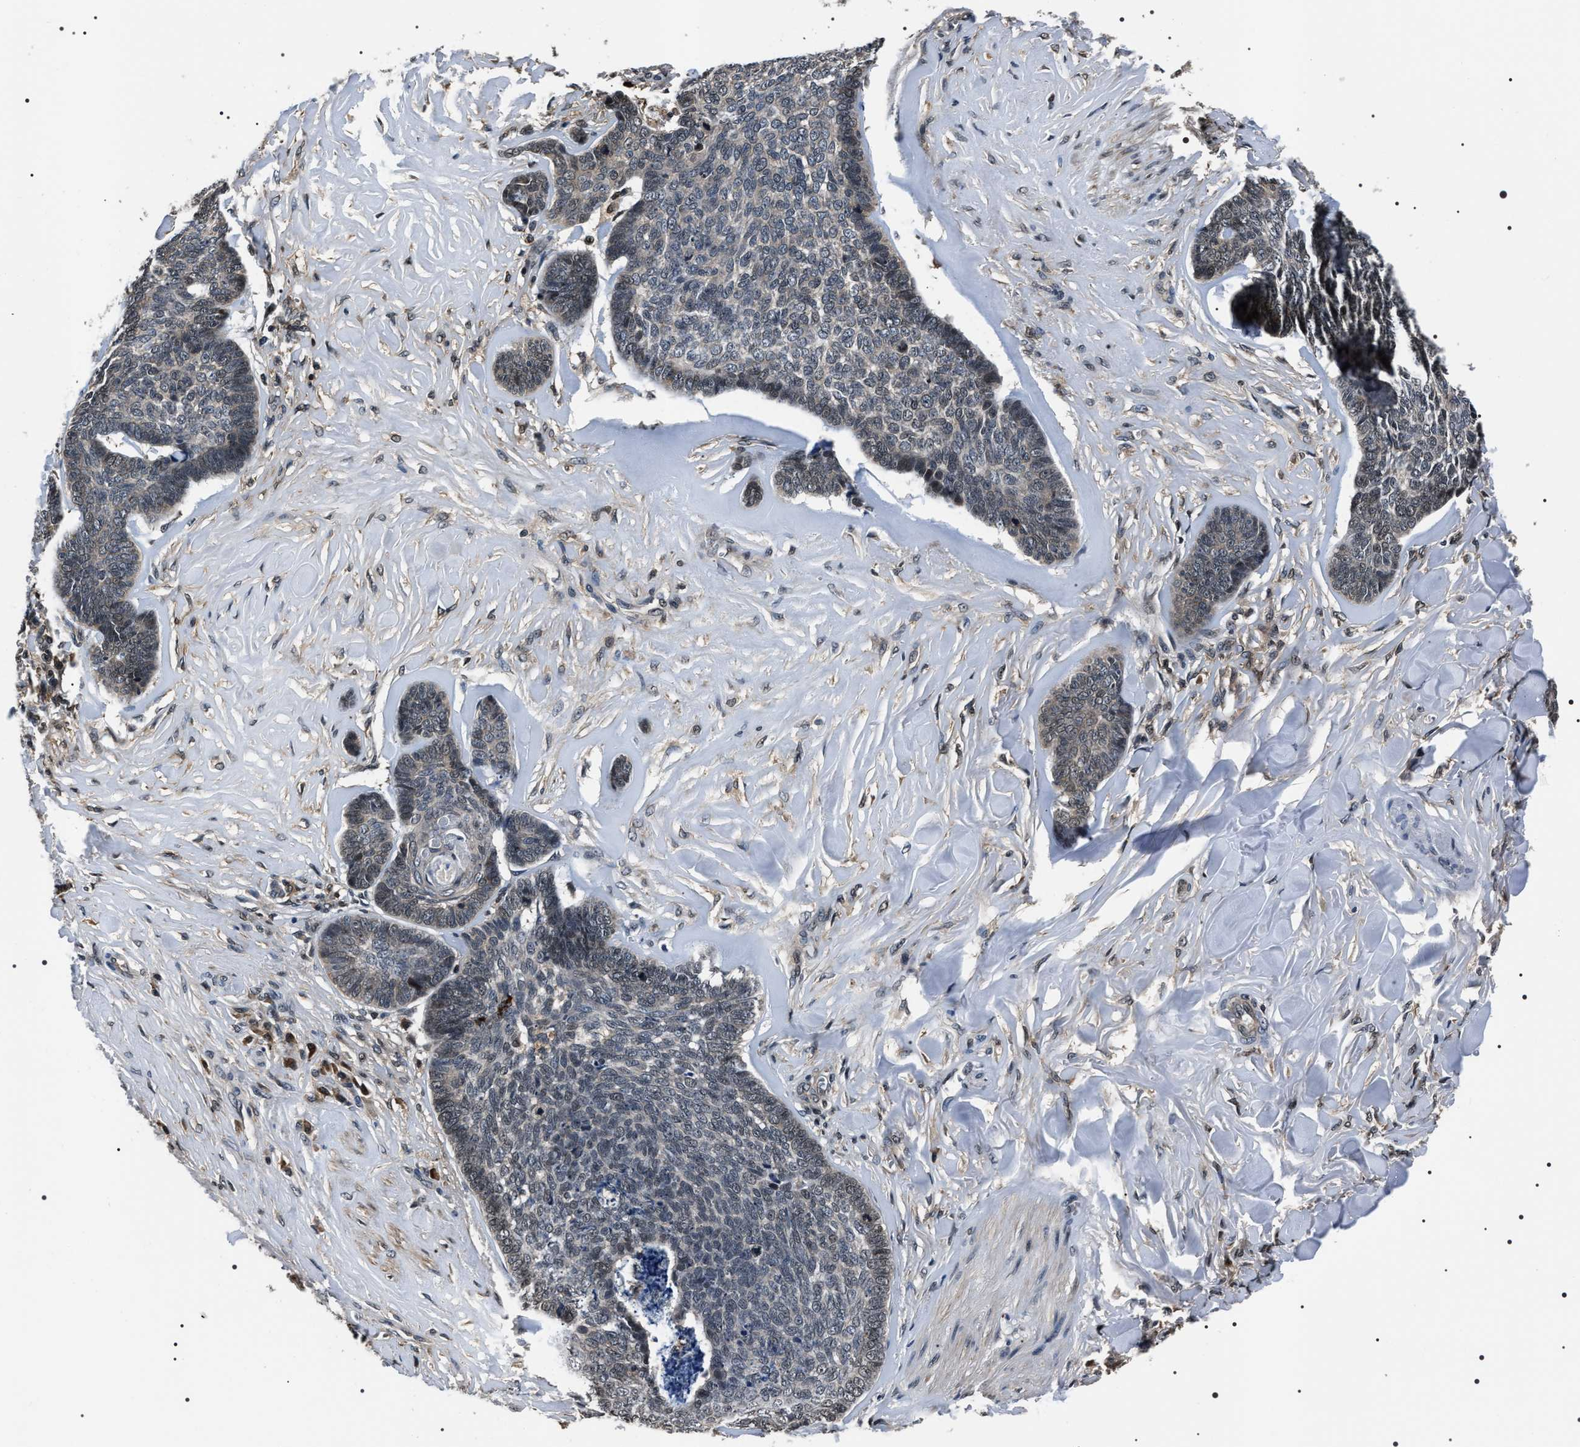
{"staining": {"intensity": "negative", "quantity": "none", "location": "none"}, "tissue": "skin cancer", "cell_type": "Tumor cells", "image_type": "cancer", "snomed": [{"axis": "morphology", "description": "Basal cell carcinoma"}, {"axis": "topography", "description": "Skin"}], "caption": "Immunohistochemical staining of skin basal cell carcinoma reveals no significant staining in tumor cells. Nuclei are stained in blue.", "gene": "SIPA1", "patient": {"sex": "male", "age": 84}}